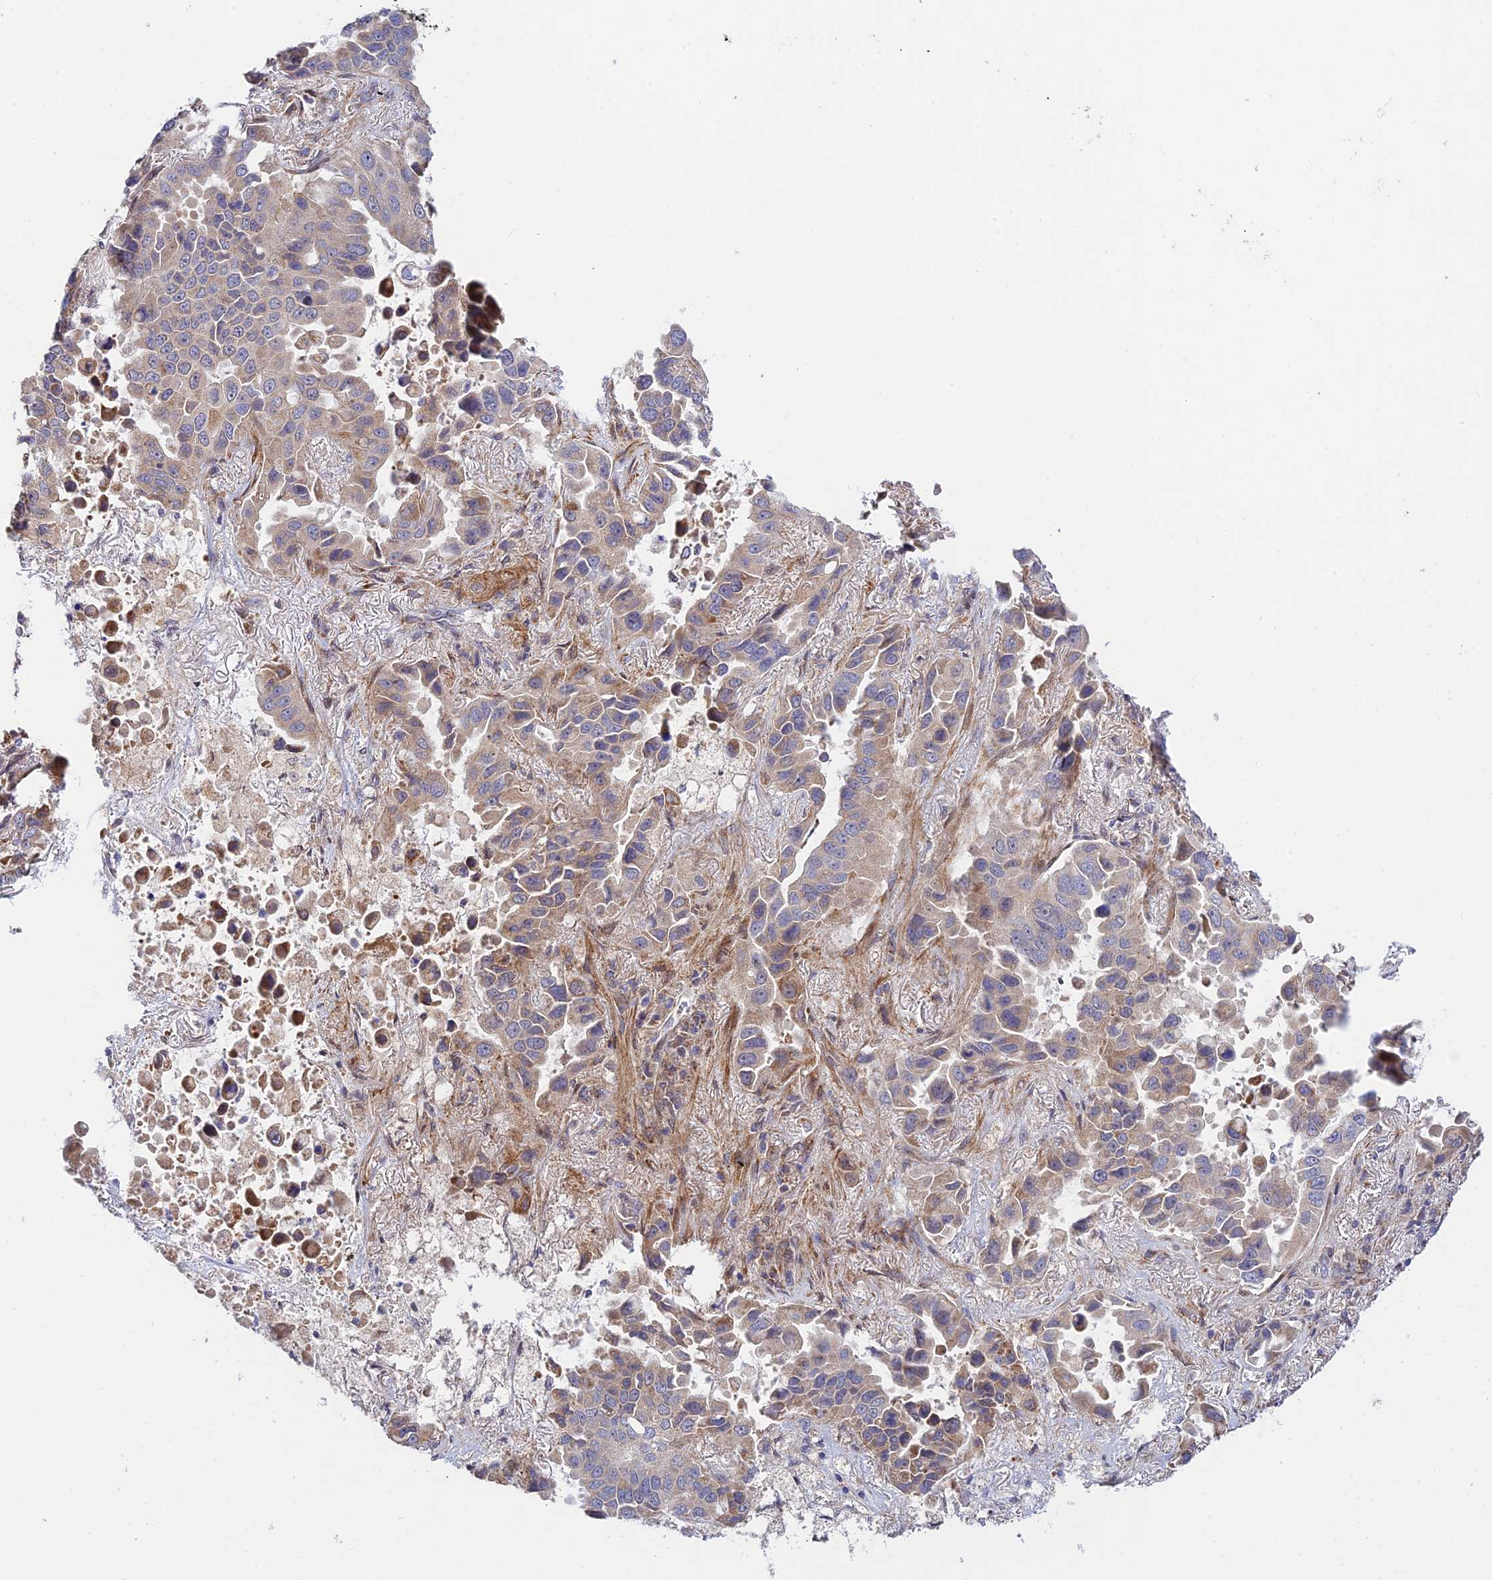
{"staining": {"intensity": "weak", "quantity": "<25%", "location": "cytoplasmic/membranous"}, "tissue": "lung cancer", "cell_type": "Tumor cells", "image_type": "cancer", "snomed": [{"axis": "morphology", "description": "Adenocarcinoma, NOS"}, {"axis": "topography", "description": "Lung"}], "caption": "Adenocarcinoma (lung) stained for a protein using immunohistochemistry displays no positivity tumor cells.", "gene": "FUOM", "patient": {"sex": "male", "age": 64}}